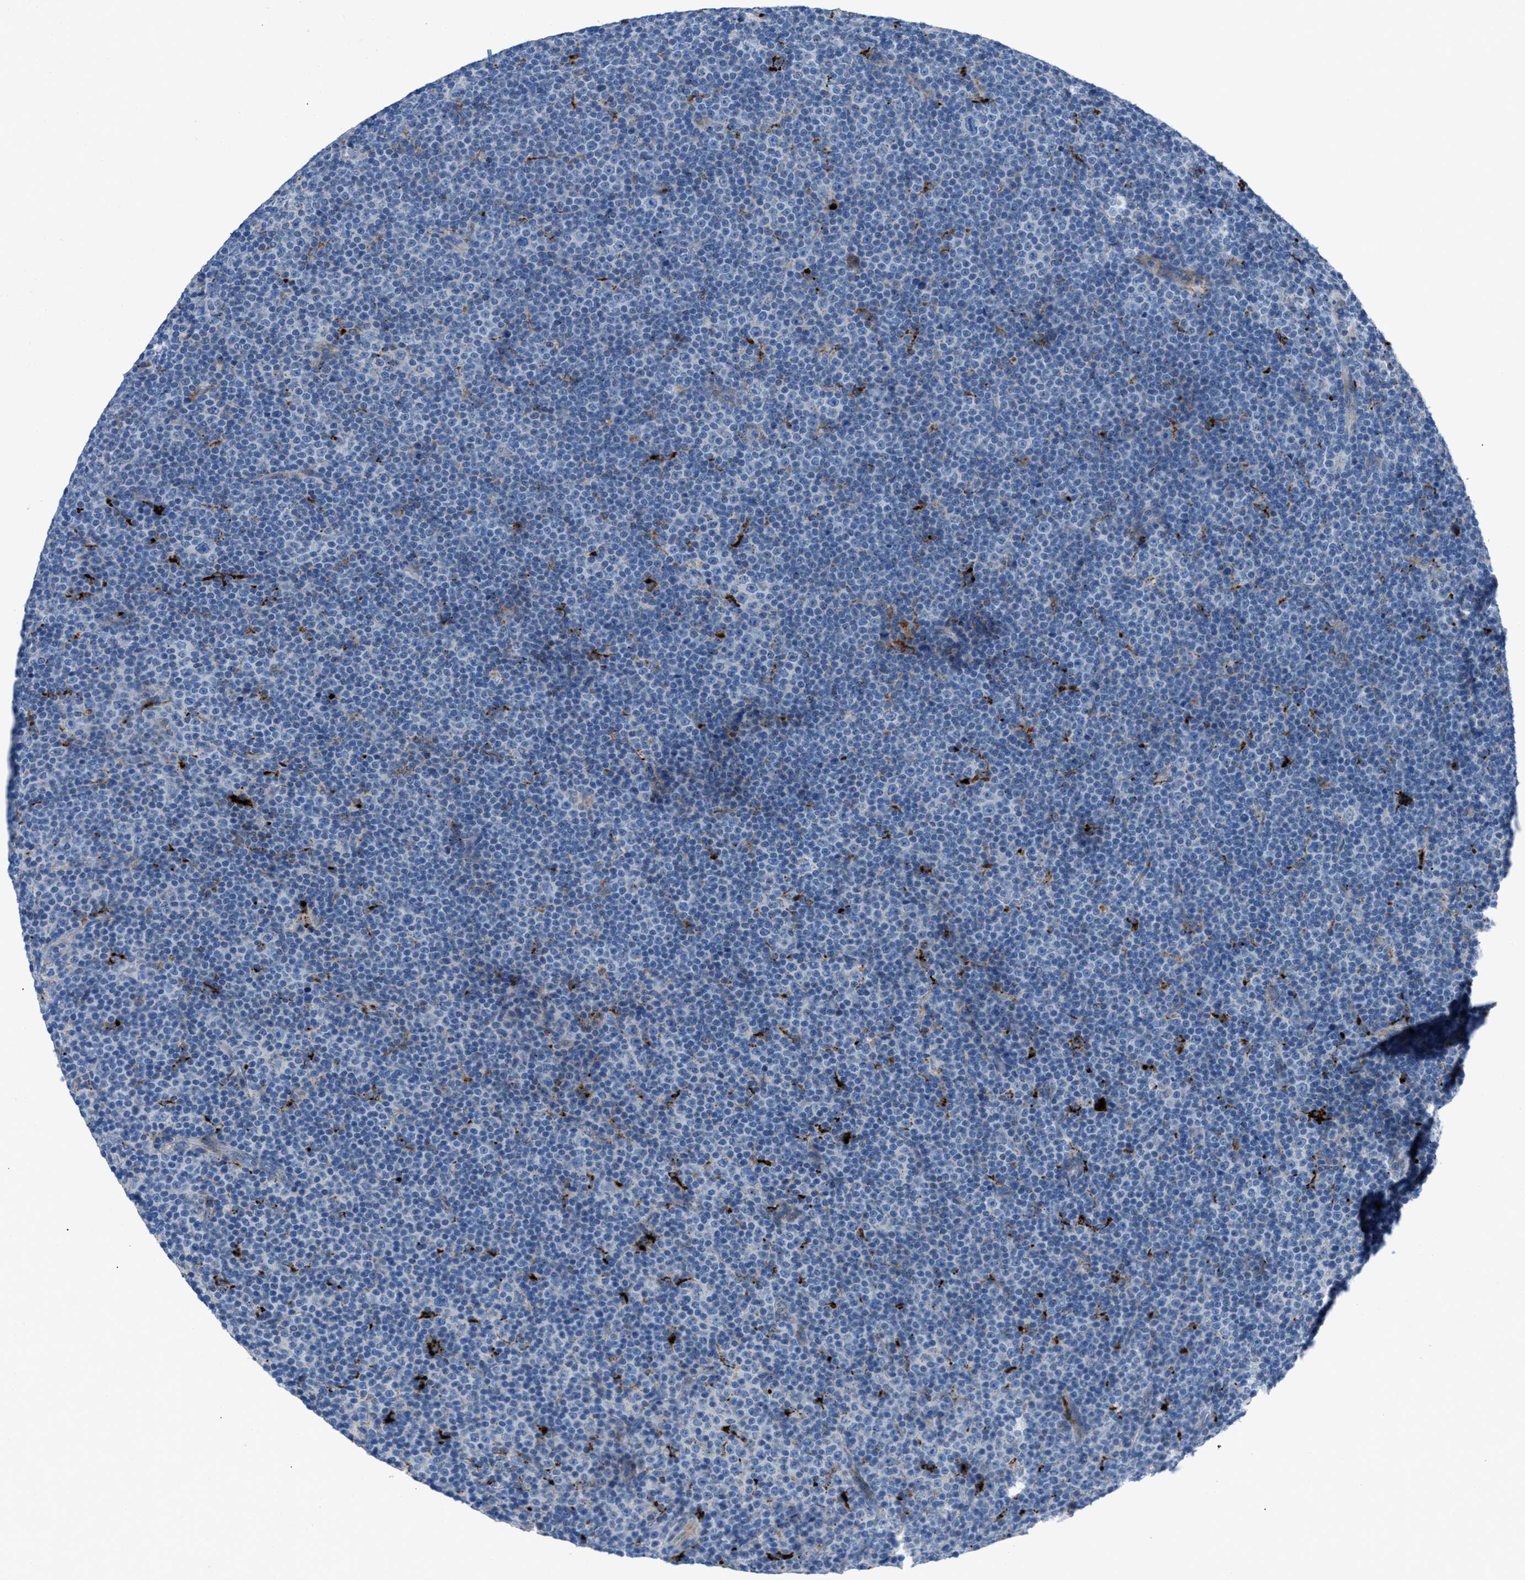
{"staining": {"intensity": "negative", "quantity": "none", "location": "none"}, "tissue": "lymphoma", "cell_type": "Tumor cells", "image_type": "cancer", "snomed": [{"axis": "morphology", "description": "Malignant lymphoma, non-Hodgkin's type, Low grade"}, {"axis": "topography", "description": "Lymph node"}], "caption": "Tumor cells show no significant expression in low-grade malignant lymphoma, non-Hodgkin's type. The staining was performed using DAB to visualize the protein expression in brown, while the nuclei were stained in blue with hematoxylin (Magnification: 20x).", "gene": "CD1B", "patient": {"sex": "female", "age": 67}}